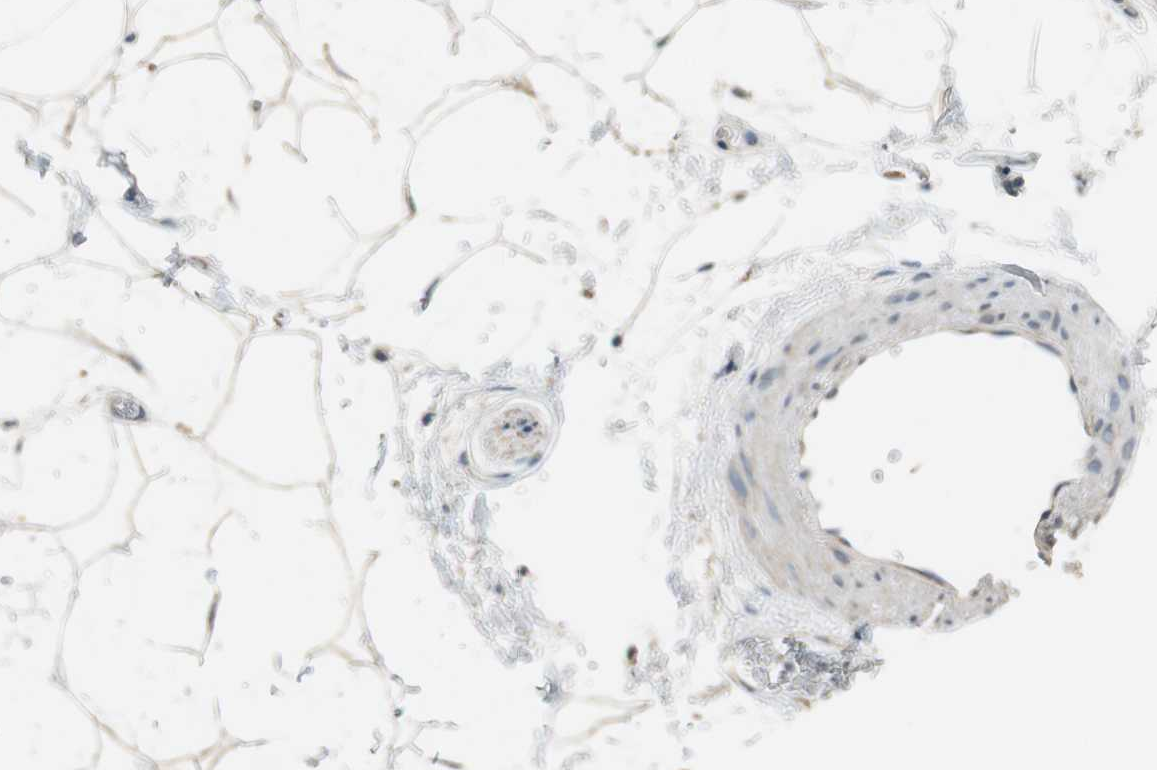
{"staining": {"intensity": "weak", "quantity": "25%-75%", "location": "cytoplasmic/membranous"}, "tissue": "adipose tissue", "cell_type": "Adipocytes", "image_type": "normal", "snomed": [{"axis": "morphology", "description": "Normal tissue, NOS"}, {"axis": "topography", "description": "Soft tissue"}], "caption": "Adipocytes display weak cytoplasmic/membranous staining in about 25%-75% of cells in unremarkable adipose tissue.", "gene": "MSTO1", "patient": {"sex": "male", "age": 72}}